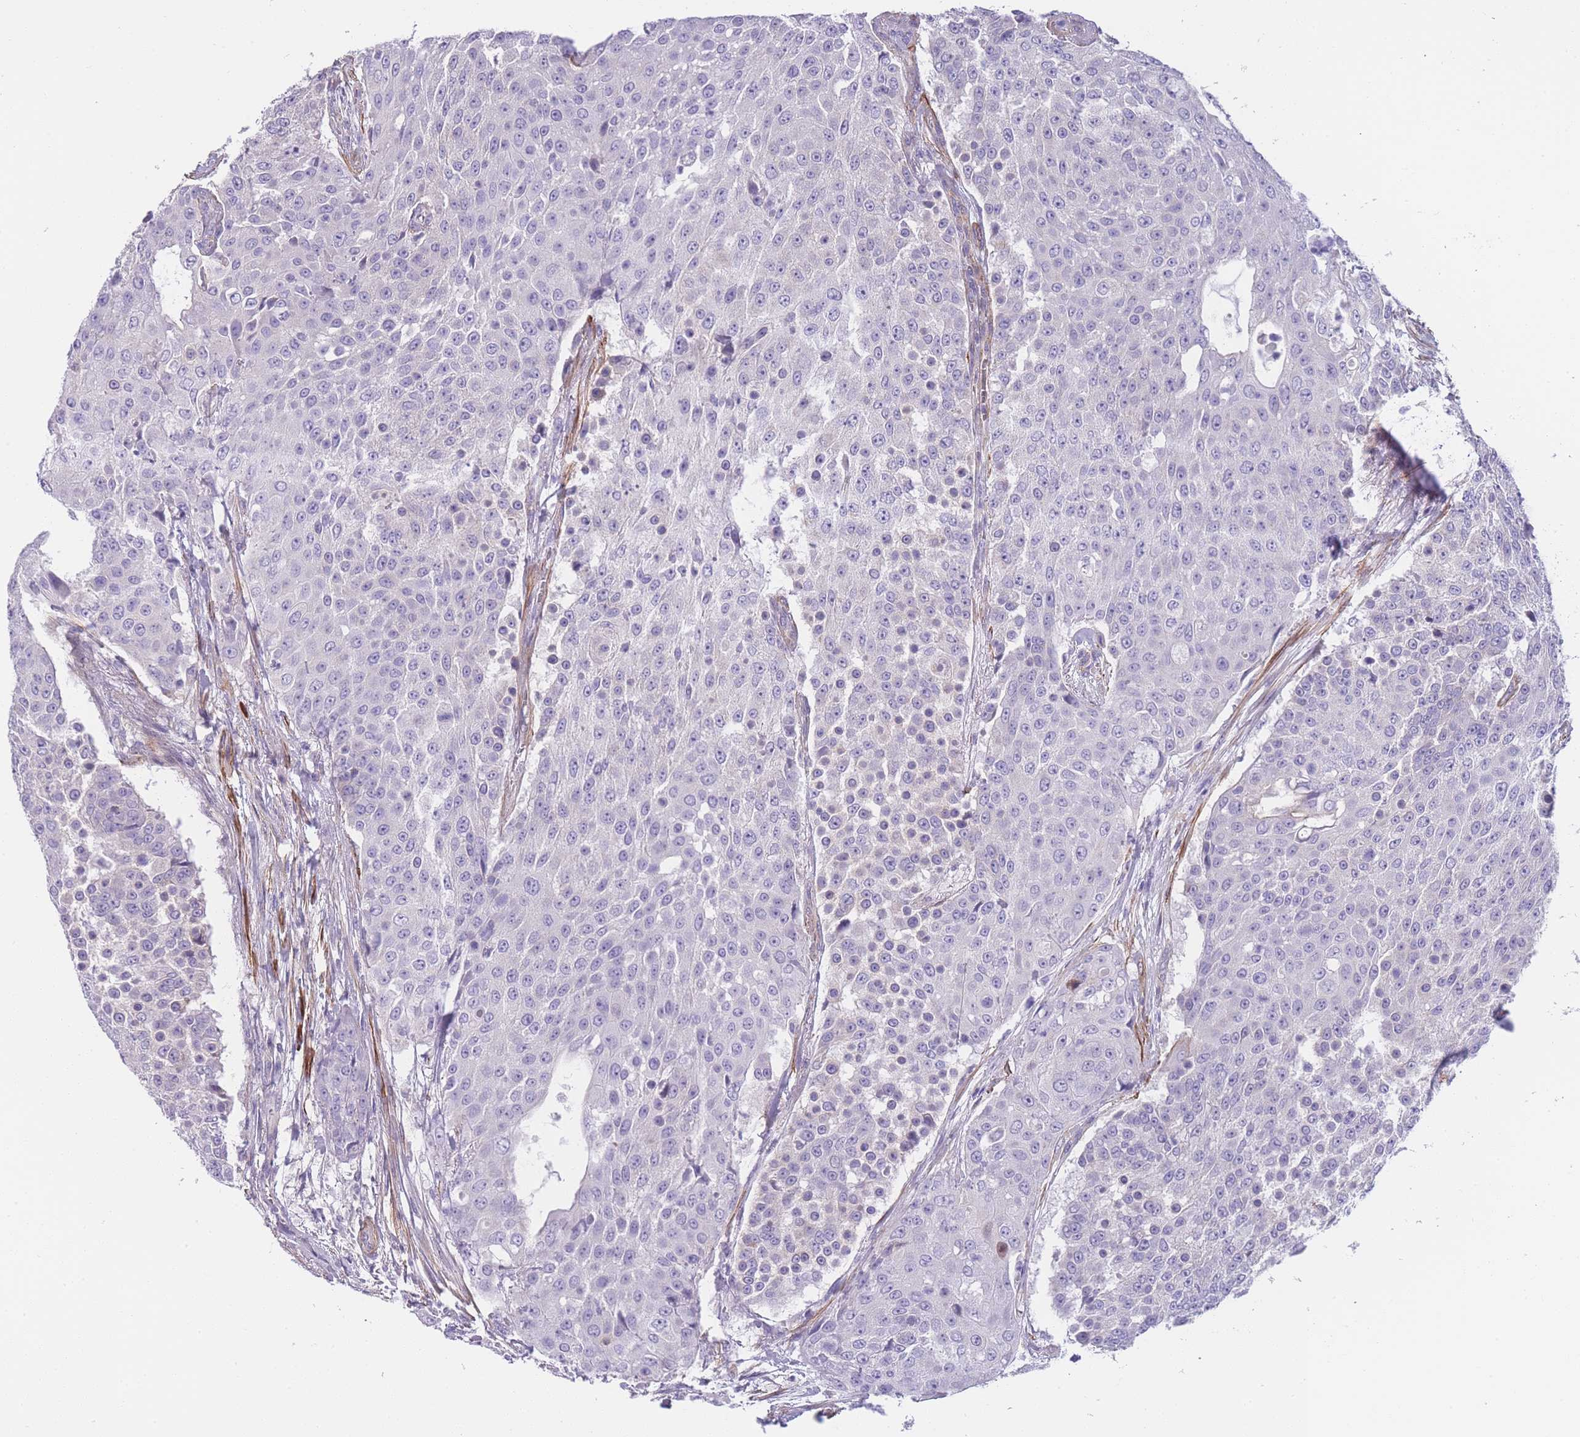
{"staining": {"intensity": "negative", "quantity": "none", "location": "none"}, "tissue": "urothelial cancer", "cell_type": "Tumor cells", "image_type": "cancer", "snomed": [{"axis": "morphology", "description": "Urothelial carcinoma, High grade"}, {"axis": "topography", "description": "Urinary bladder"}], "caption": "The micrograph displays no staining of tumor cells in high-grade urothelial carcinoma.", "gene": "FAM124A", "patient": {"sex": "female", "age": 63}}